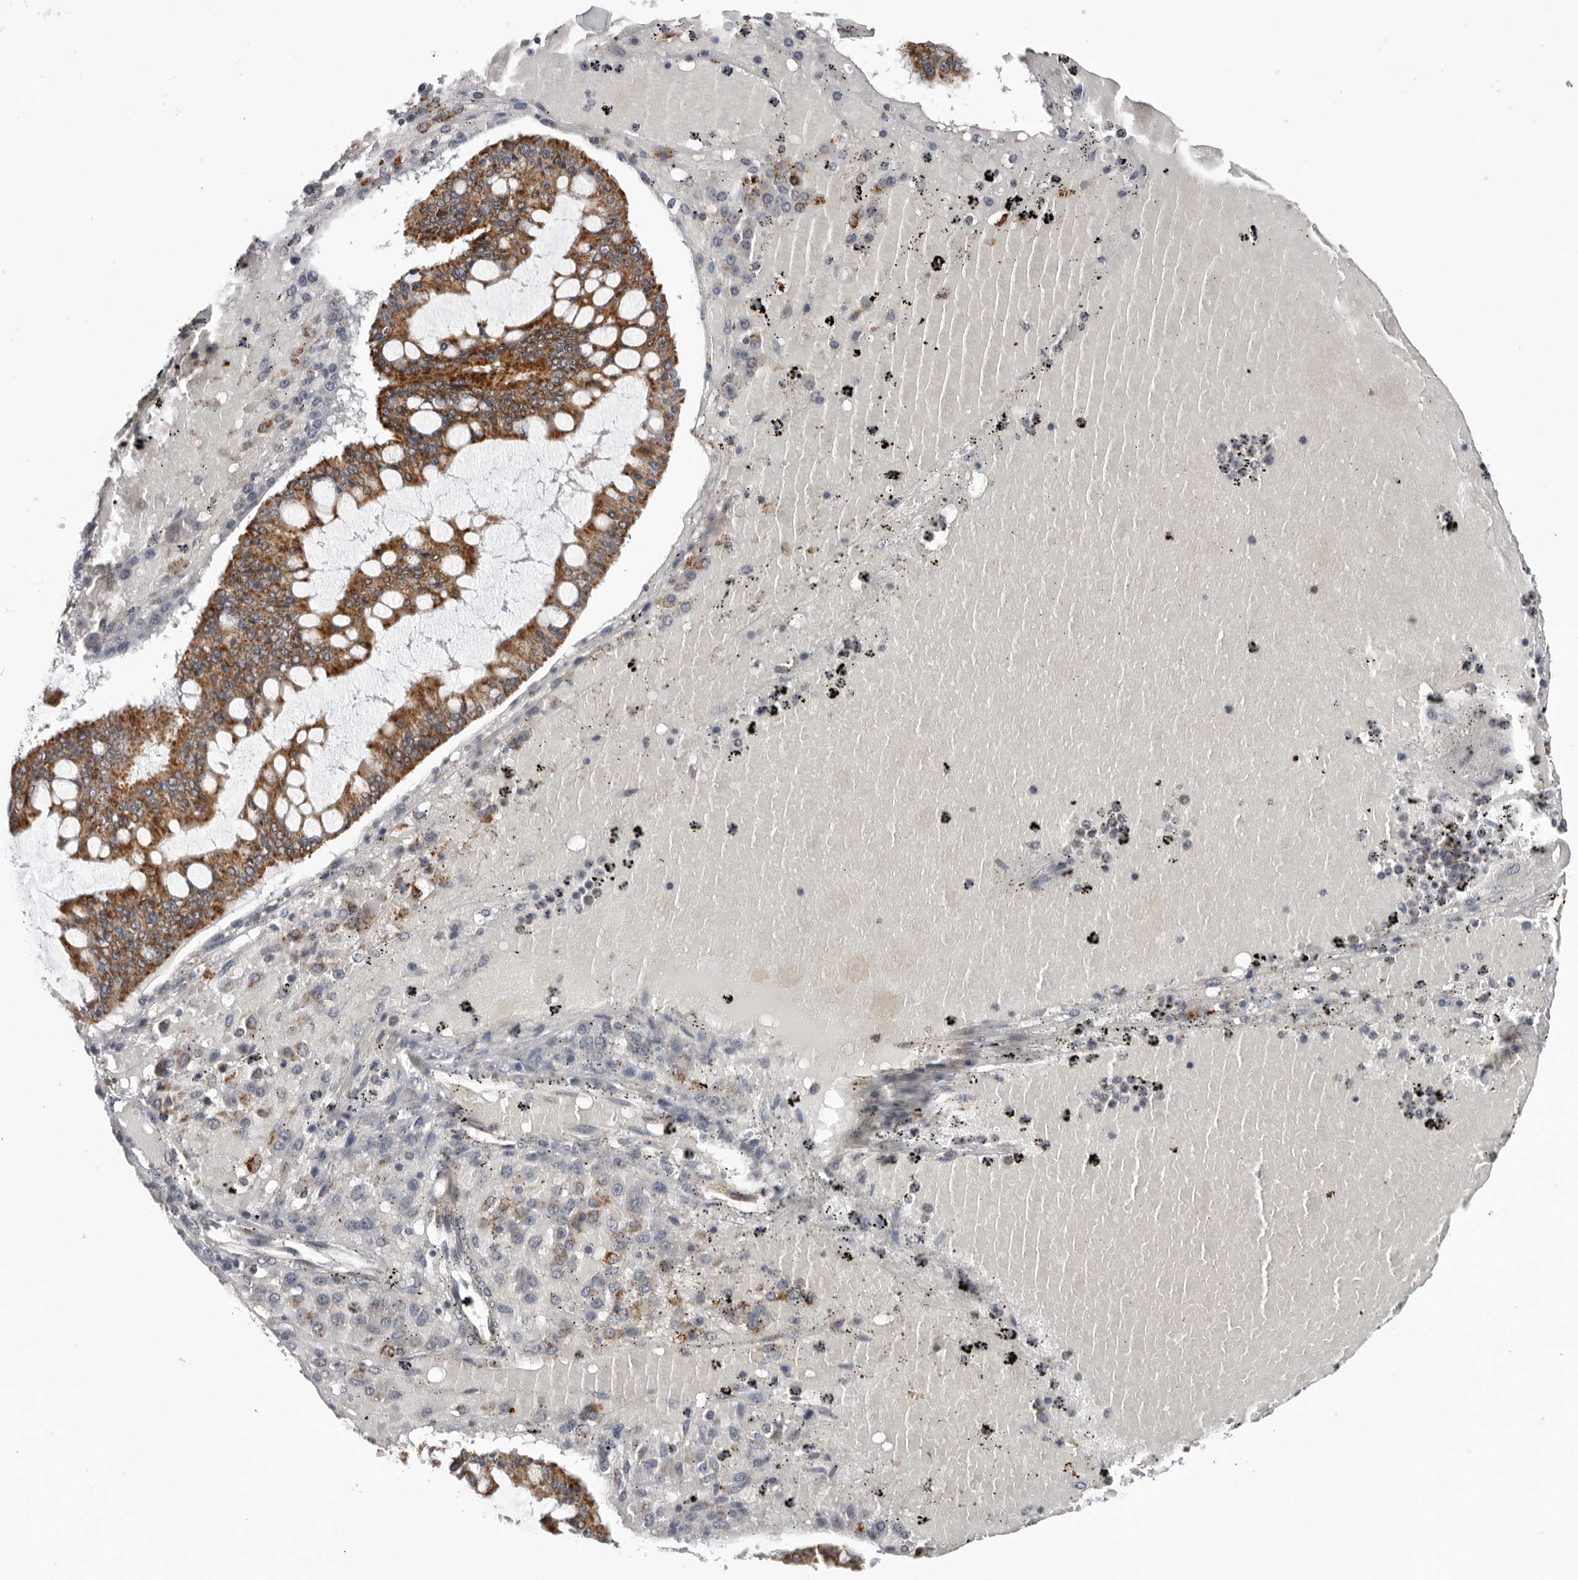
{"staining": {"intensity": "moderate", "quantity": ">75%", "location": "cytoplasmic/membranous"}, "tissue": "ovarian cancer", "cell_type": "Tumor cells", "image_type": "cancer", "snomed": [{"axis": "morphology", "description": "Cystadenocarcinoma, mucinous, NOS"}, {"axis": "topography", "description": "Ovary"}], "caption": "This micrograph displays ovarian mucinous cystadenocarcinoma stained with immunohistochemistry to label a protein in brown. The cytoplasmic/membranous of tumor cells show moderate positivity for the protein. Nuclei are counter-stained blue.", "gene": "CPT2", "patient": {"sex": "female", "age": 73}}